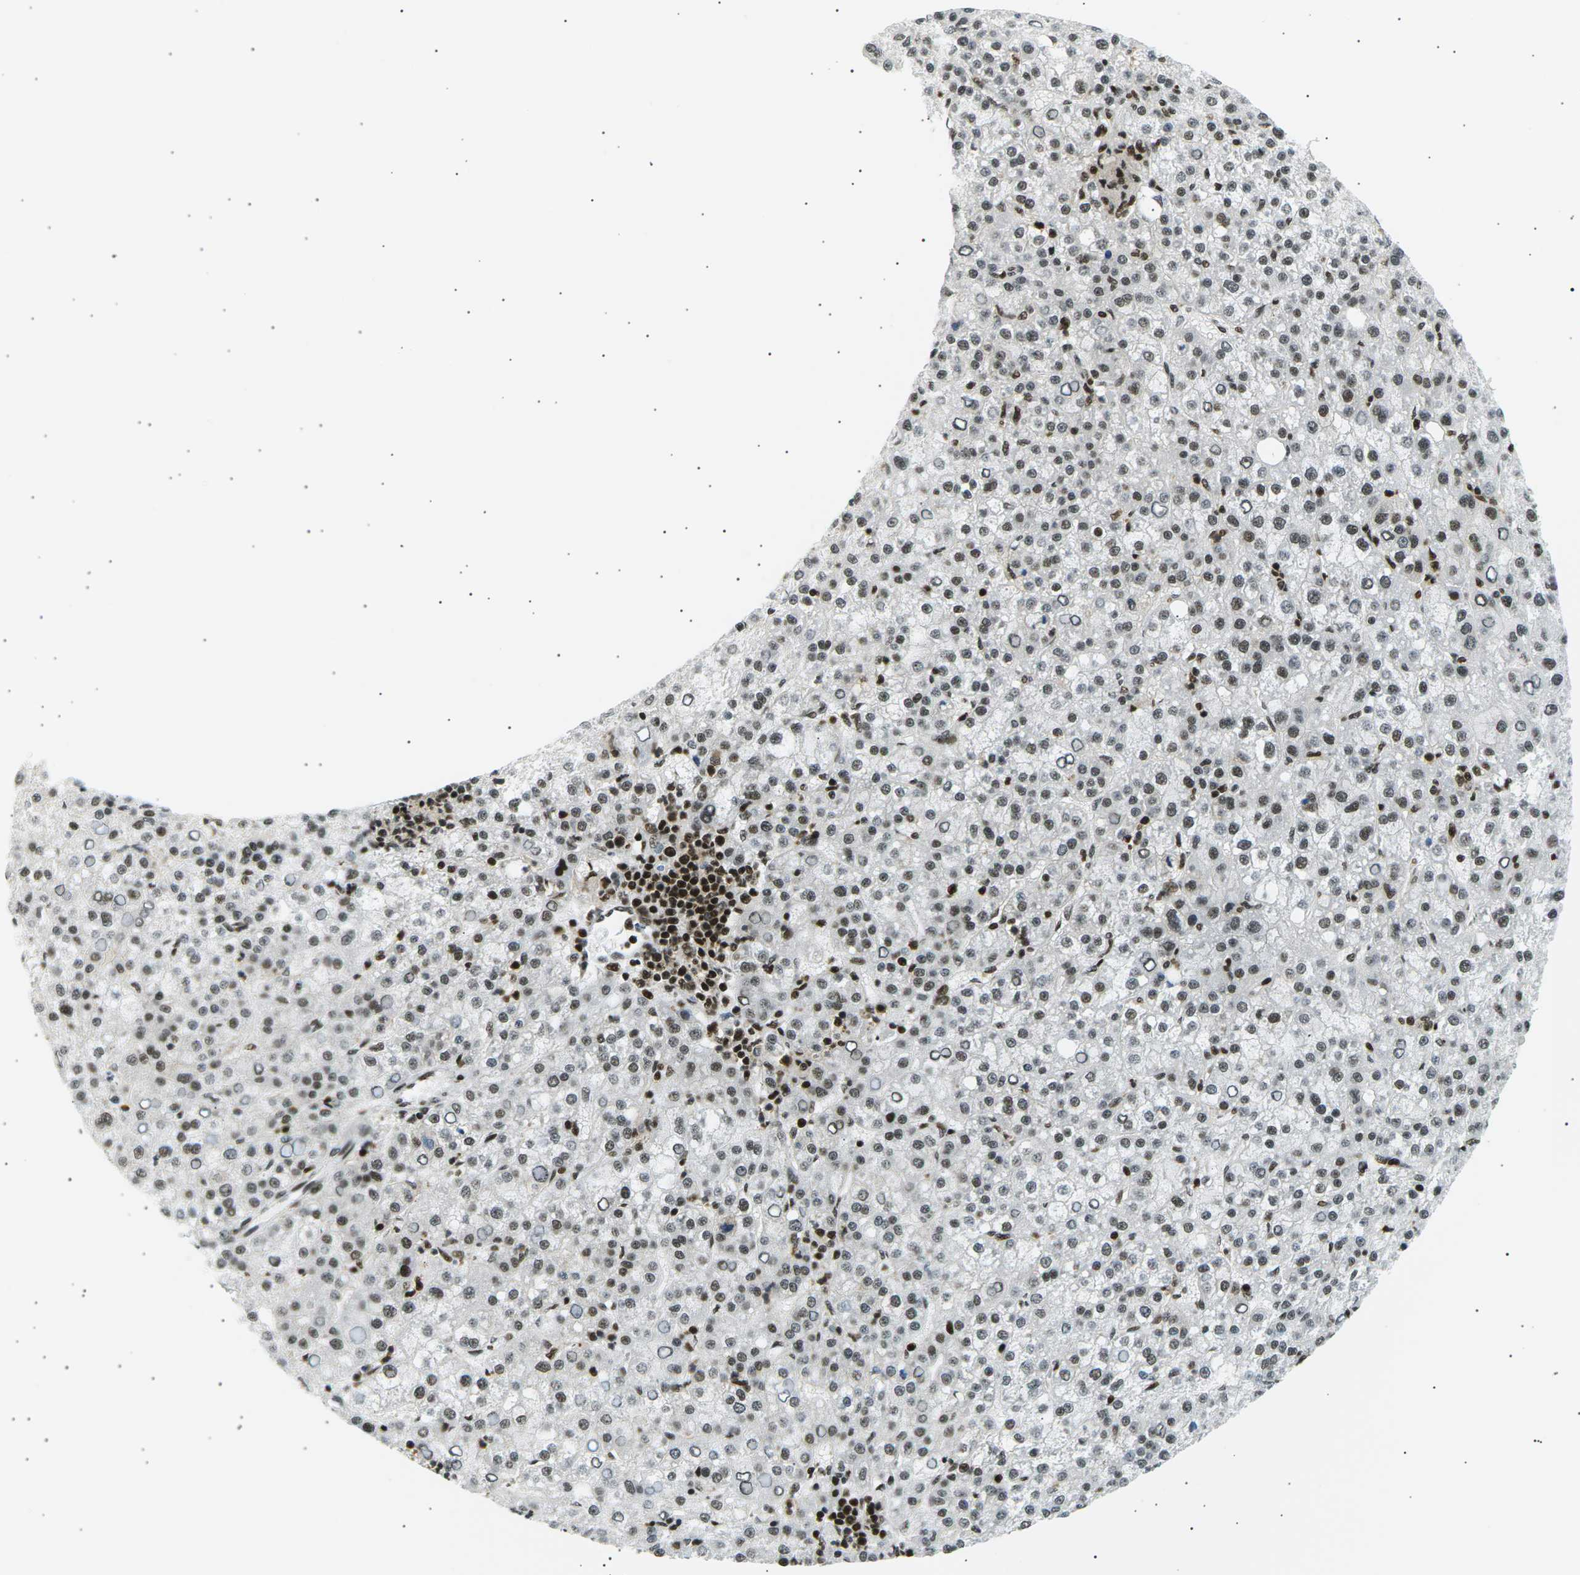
{"staining": {"intensity": "moderate", "quantity": ">75%", "location": "nuclear"}, "tissue": "liver cancer", "cell_type": "Tumor cells", "image_type": "cancer", "snomed": [{"axis": "morphology", "description": "Carcinoma, Hepatocellular, NOS"}, {"axis": "topography", "description": "Liver"}], "caption": "This micrograph reveals IHC staining of liver cancer (hepatocellular carcinoma), with medium moderate nuclear positivity in about >75% of tumor cells.", "gene": "RPA2", "patient": {"sex": "female", "age": 58}}